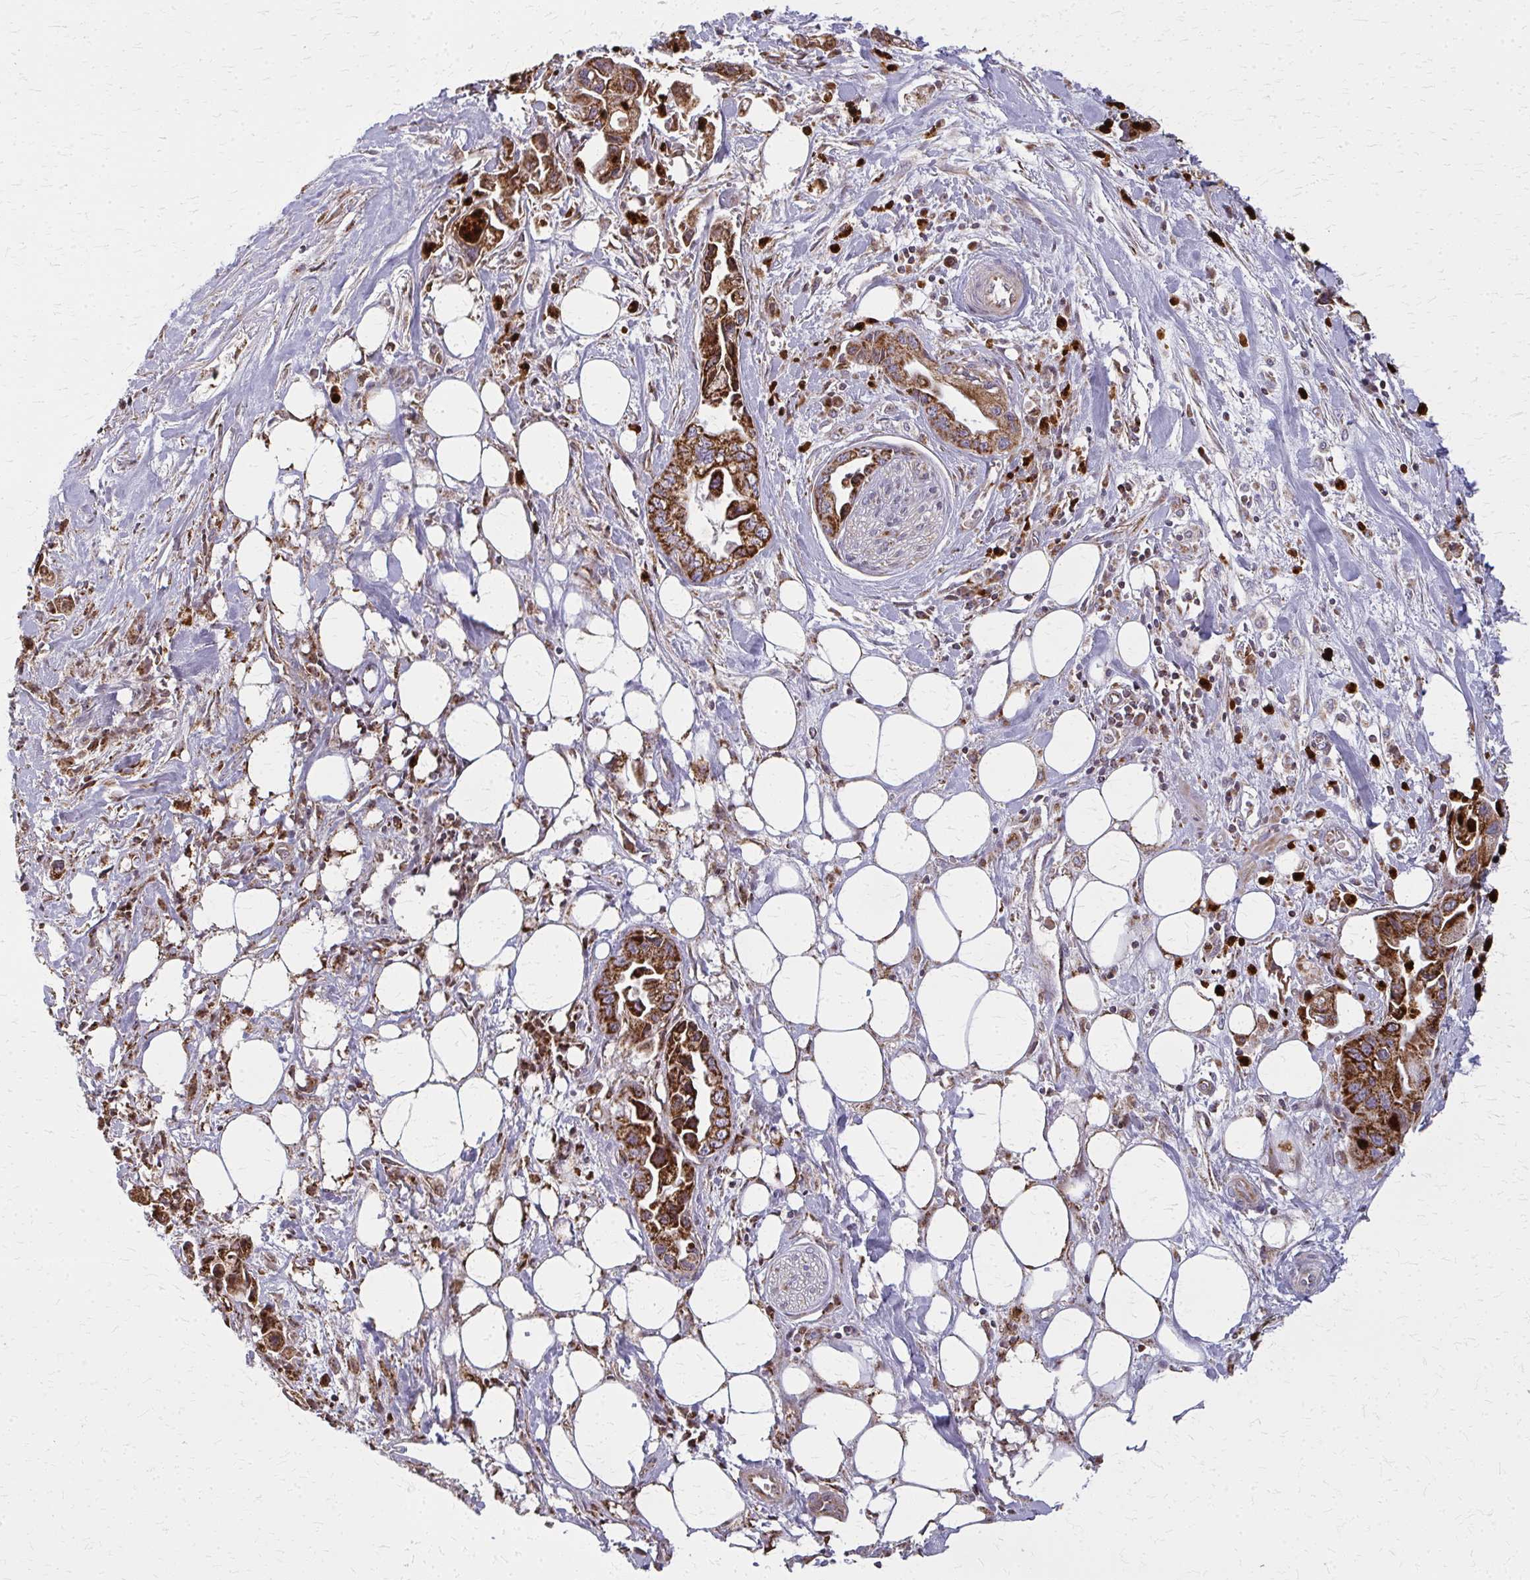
{"staining": {"intensity": "strong", "quantity": "<25%", "location": "cytoplasmic/membranous"}, "tissue": "pancreatic cancer", "cell_type": "Tumor cells", "image_type": "cancer", "snomed": [{"axis": "morphology", "description": "Adenocarcinoma, NOS"}, {"axis": "topography", "description": "Pancreas"}], "caption": "Pancreatic cancer stained with DAB (3,3'-diaminobenzidine) IHC shows medium levels of strong cytoplasmic/membranous staining in approximately <25% of tumor cells.", "gene": "MCCC1", "patient": {"sex": "male", "age": 61}}